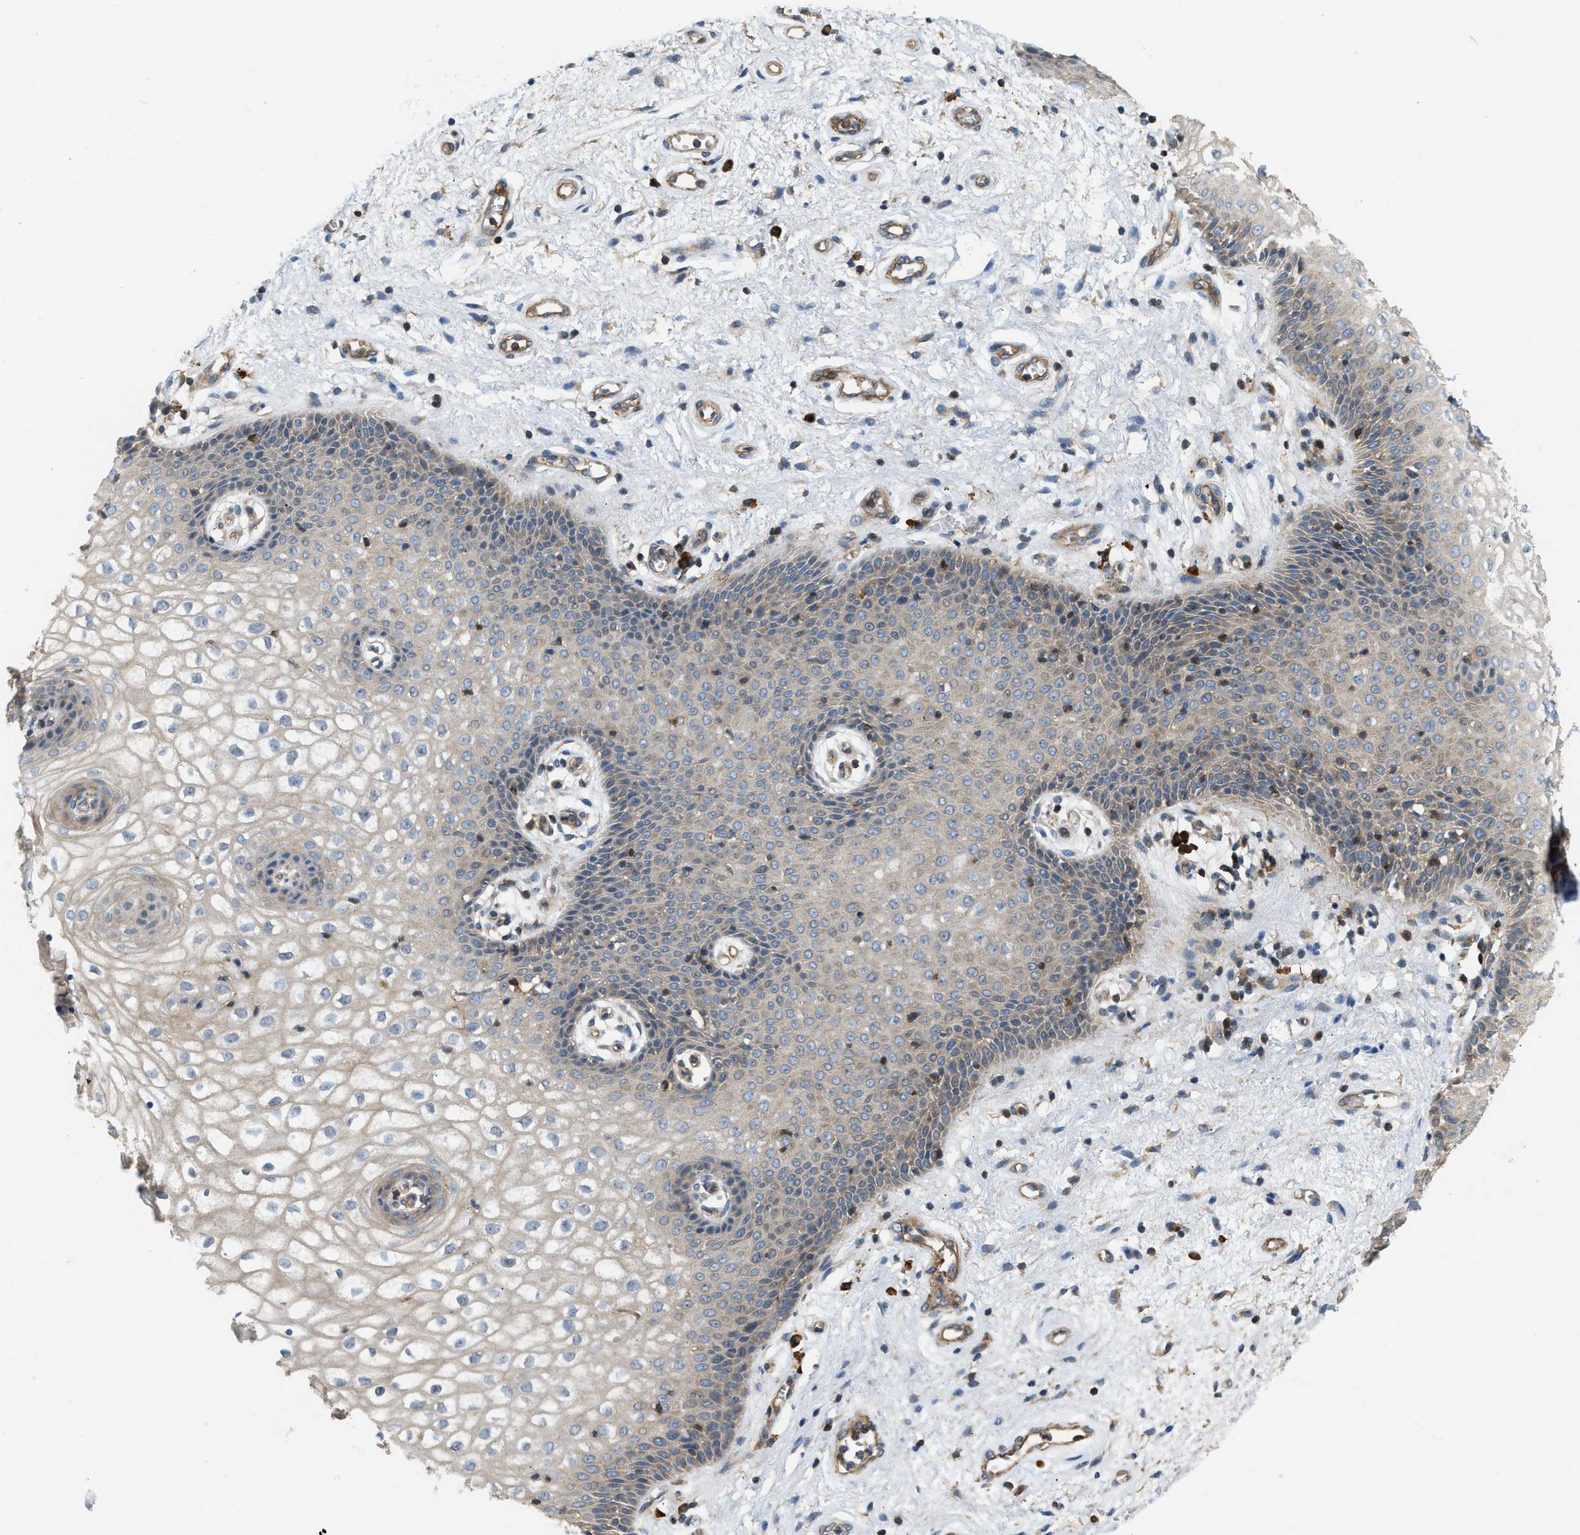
{"staining": {"intensity": "weak", "quantity": "25%-75%", "location": "cytoplasmic/membranous"}, "tissue": "vagina", "cell_type": "Squamous epithelial cells", "image_type": "normal", "snomed": [{"axis": "morphology", "description": "Normal tissue, NOS"}, {"axis": "topography", "description": "Vagina"}], "caption": "An image of human vagina stained for a protein exhibits weak cytoplasmic/membranous brown staining in squamous epithelial cells. (Brightfield microscopy of DAB IHC at high magnification).", "gene": "BTN3A2", "patient": {"sex": "female", "age": 34}}